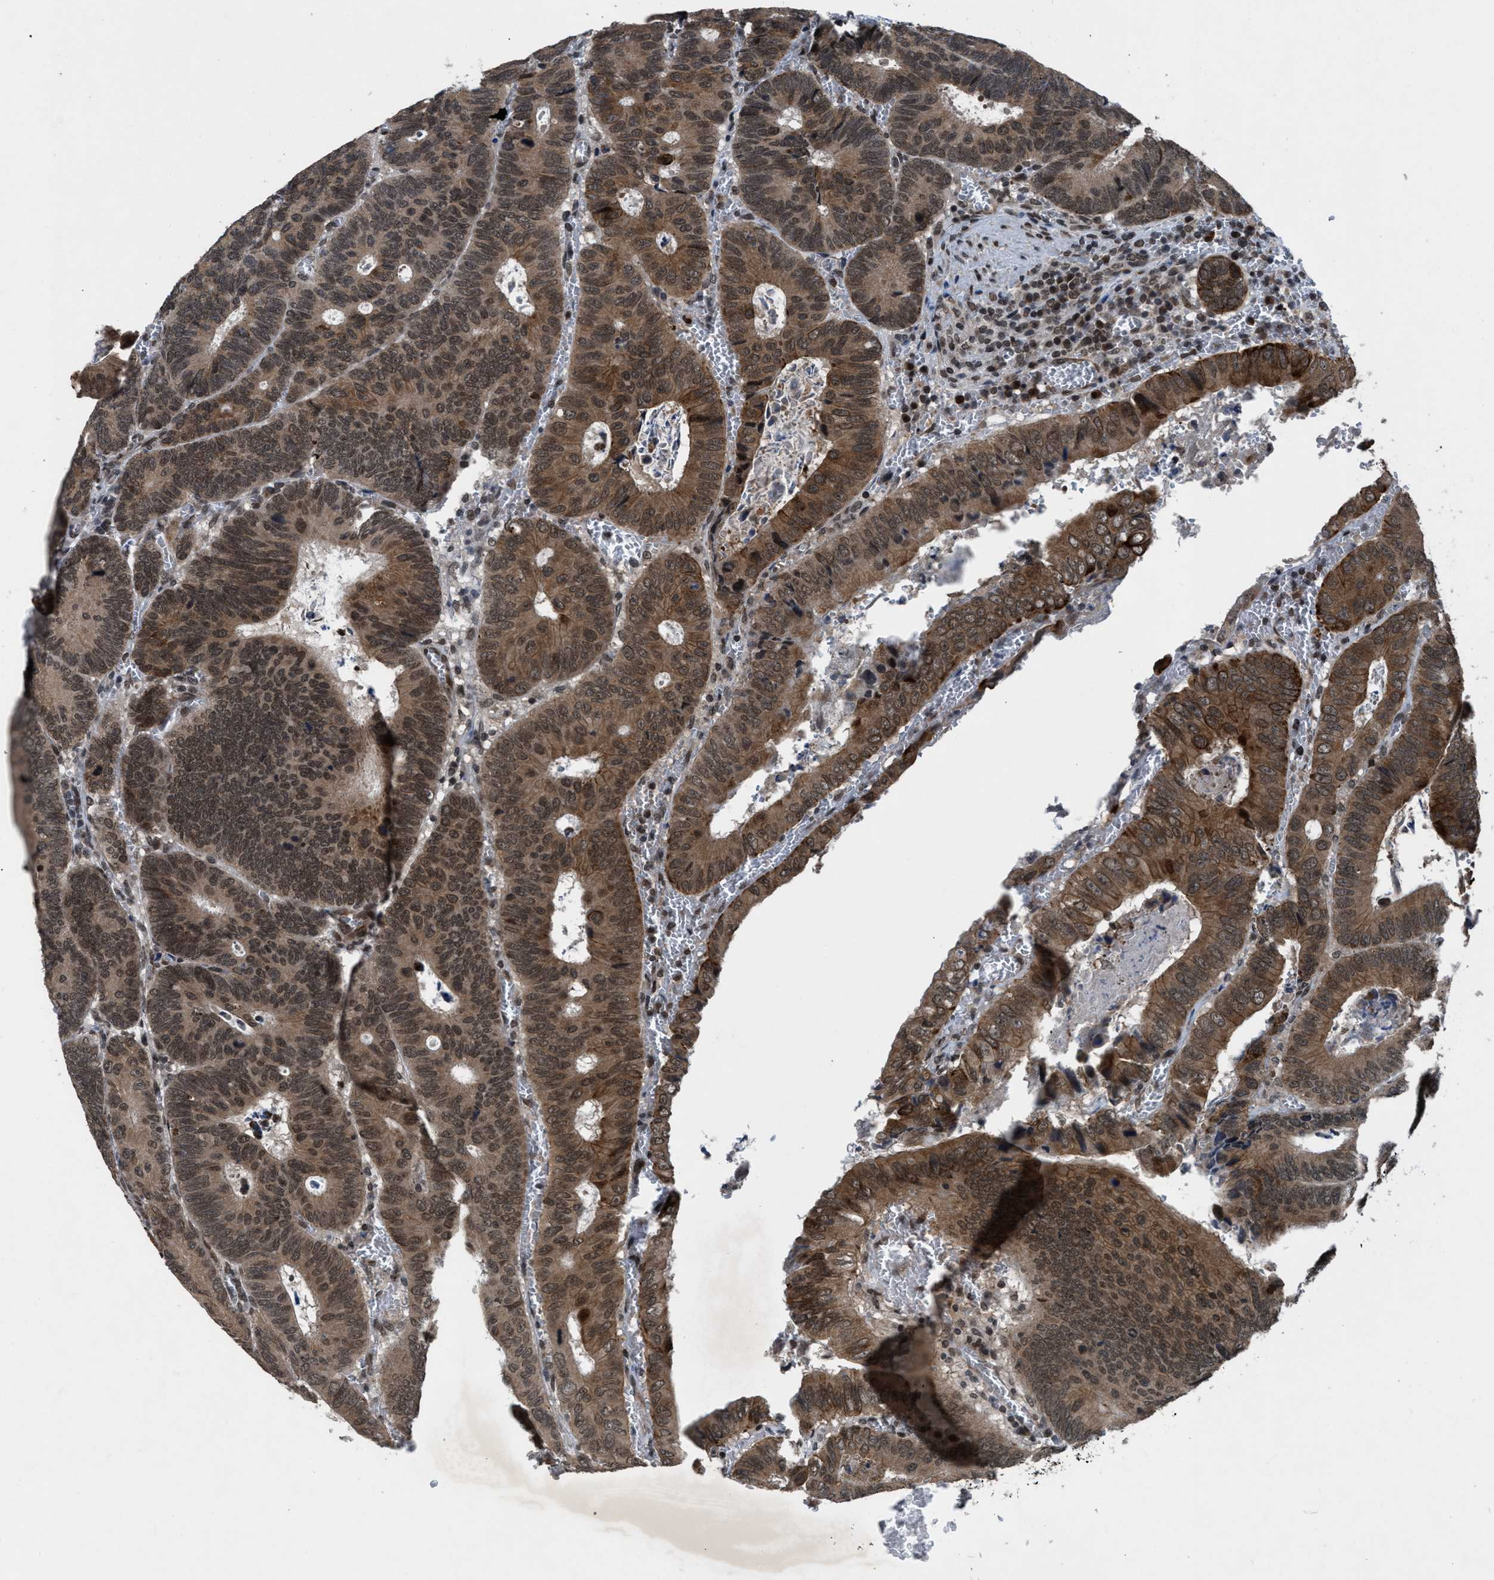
{"staining": {"intensity": "moderate", "quantity": ">75%", "location": "cytoplasmic/membranous,nuclear"}, "tissue": "colorectal cancer", "cell_type": "Tumor cells", "image_type": "cancer", "snomed": [{"axis": "morphology", "description": "Inflammation, NOS"}, {"axis": "morphology", "description": "Adenocarcinoma, NOS"}, {"axis": "topography", "description": "Colon"}], "caption": "An image showing moderate cytoplasmic/membranous and nuclear staining in approximately >75% of tumor cells in colorectal cancer (adenocarcinoma), as visualized by brown immunohistochemical staining.", "gene": "ZNHIT1", "patient": {"sex": "male", "age": 72}}